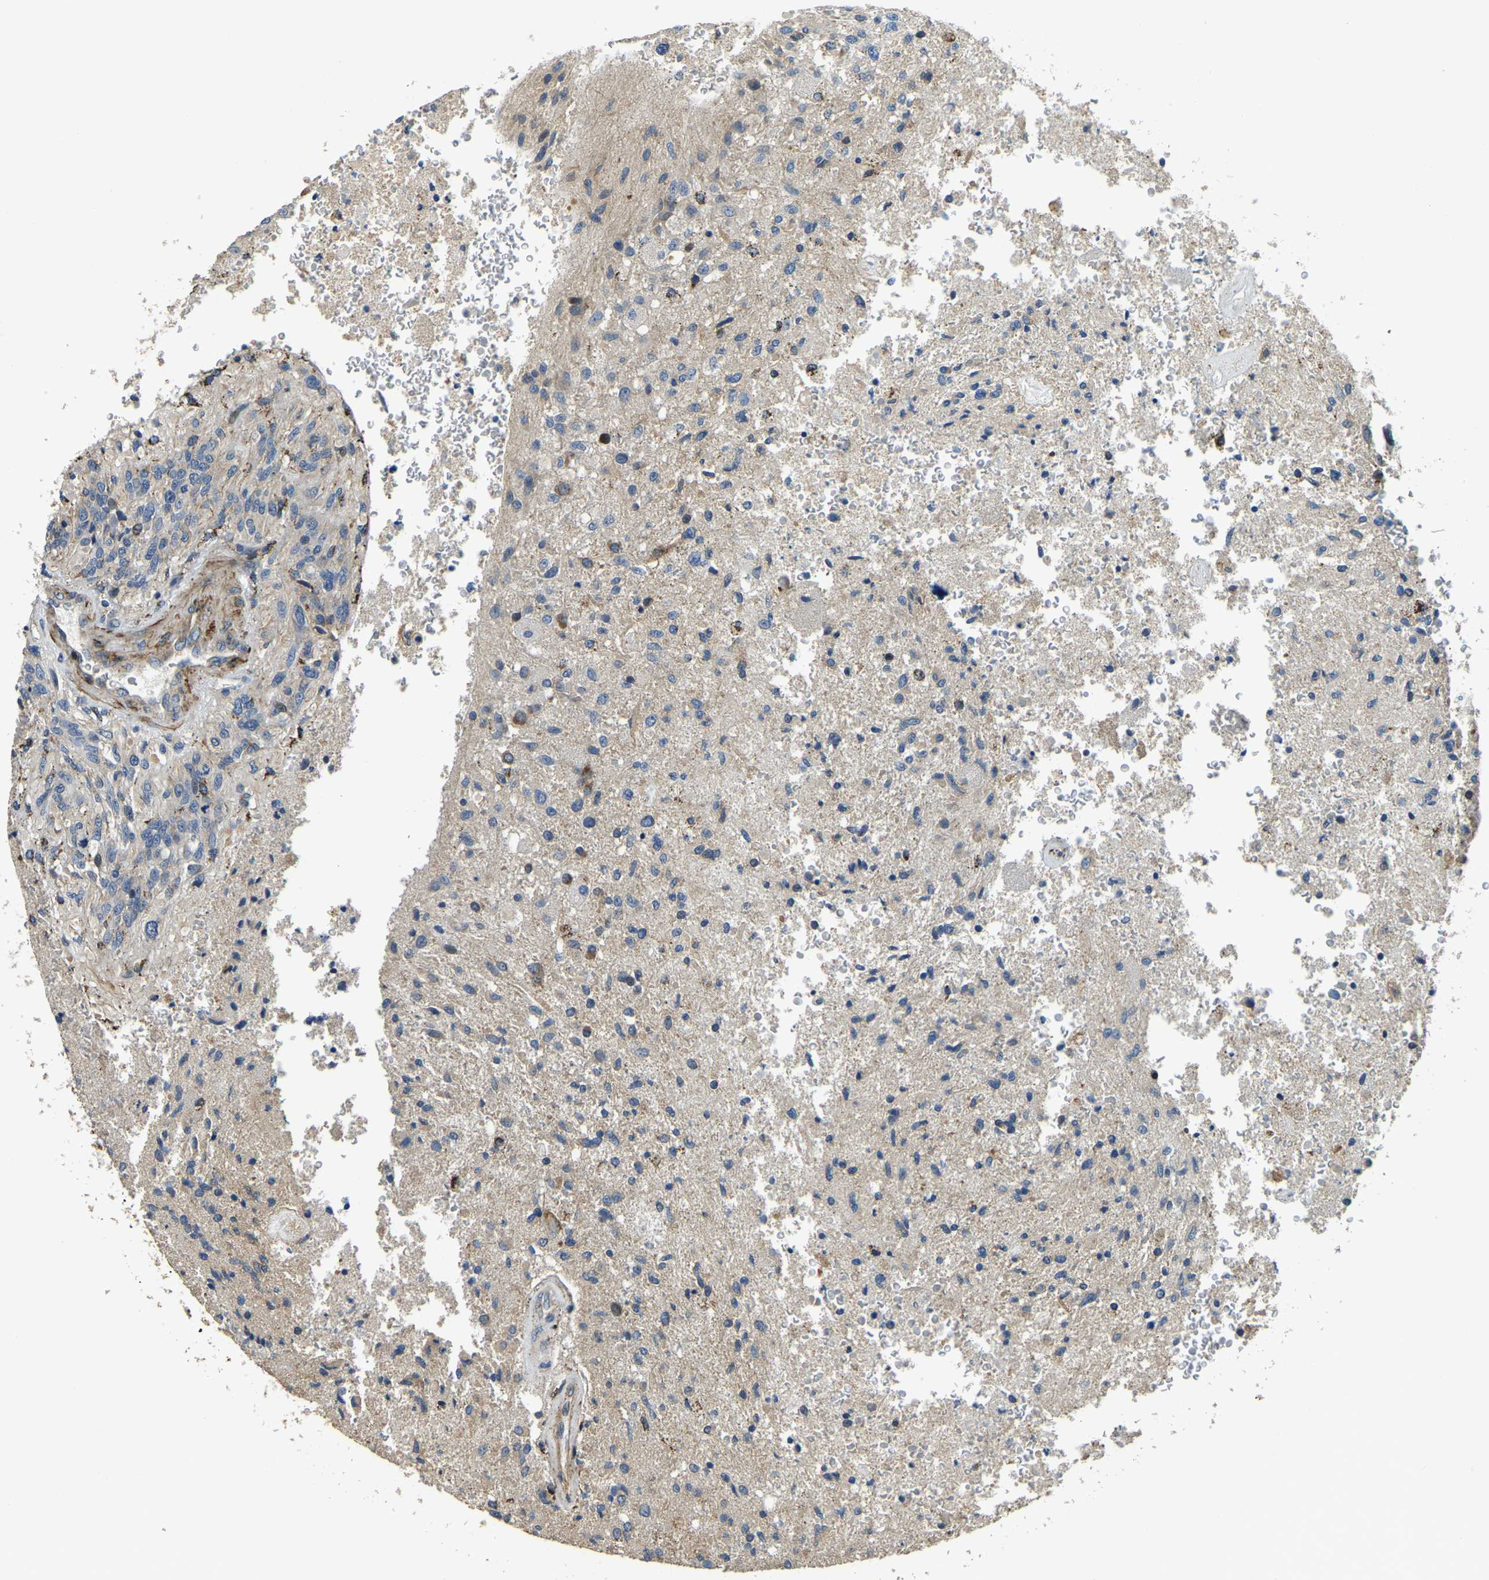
{"staining": {"intensity": "moderate", "quantity": "<25%", "location": "cytoplasmic/membranous"}, "tissue": "glioma", "cell_type": "Tumor cells", "image_type": "cancer", "snomed": [{"axis": "morphology", "description": "Normal tissue, NOS"}, {"axis": "morphology", "description": "Glioma, malignant, High grade"}, {"axis": "topography", "description": "Cerebral cortex"}], "caption": "A photomicrograph showing moderate cytoplasmic/membranous expression in about <25% of tumor cells in glioma, as visualized by brown immunohistochemical staining.", "gene": "RNF39", "patient": {"sex": "male", "age": 77}}